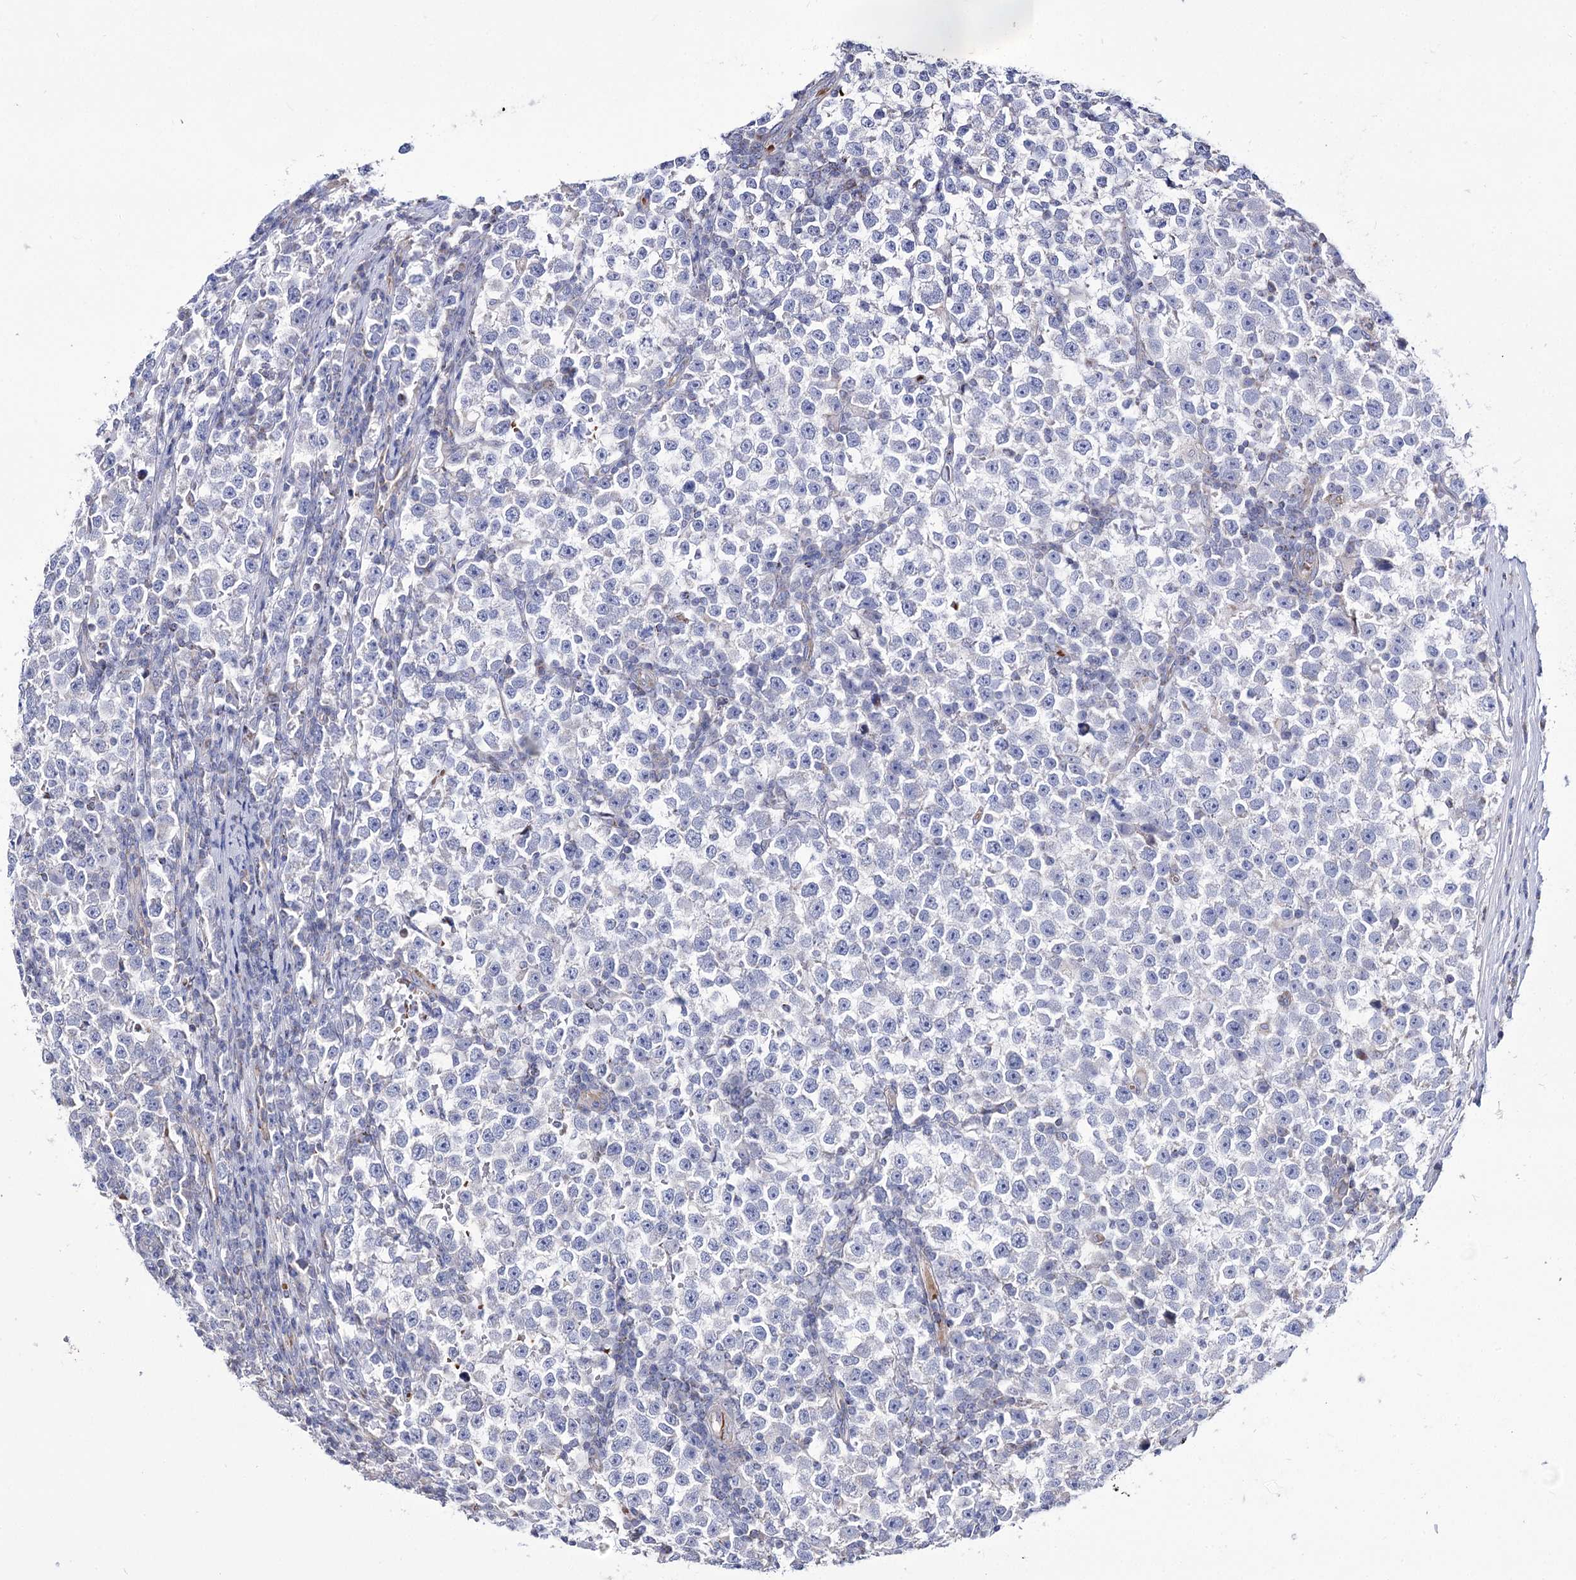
{"staining": {"intensity": "negative", "quantity": "none", "location": "none"}, "tissue": "testis cancer", "cell_type": "Tumor cells", "image_type": "cancer", "snomed": [{"axis": "morphology", "description": "Normal tissue, NOS"}, {"axis": "morphology", "description": "Seminoma, NOS"}, {"axis": "topography", "description": "Testis"}], "caption": "Seminoma (testis) was stained to show a protein in brown. There is no significant positivity in tumor cells.", "gene": "OSBPL5", "patient": {"sex": "male", "age": 43}}